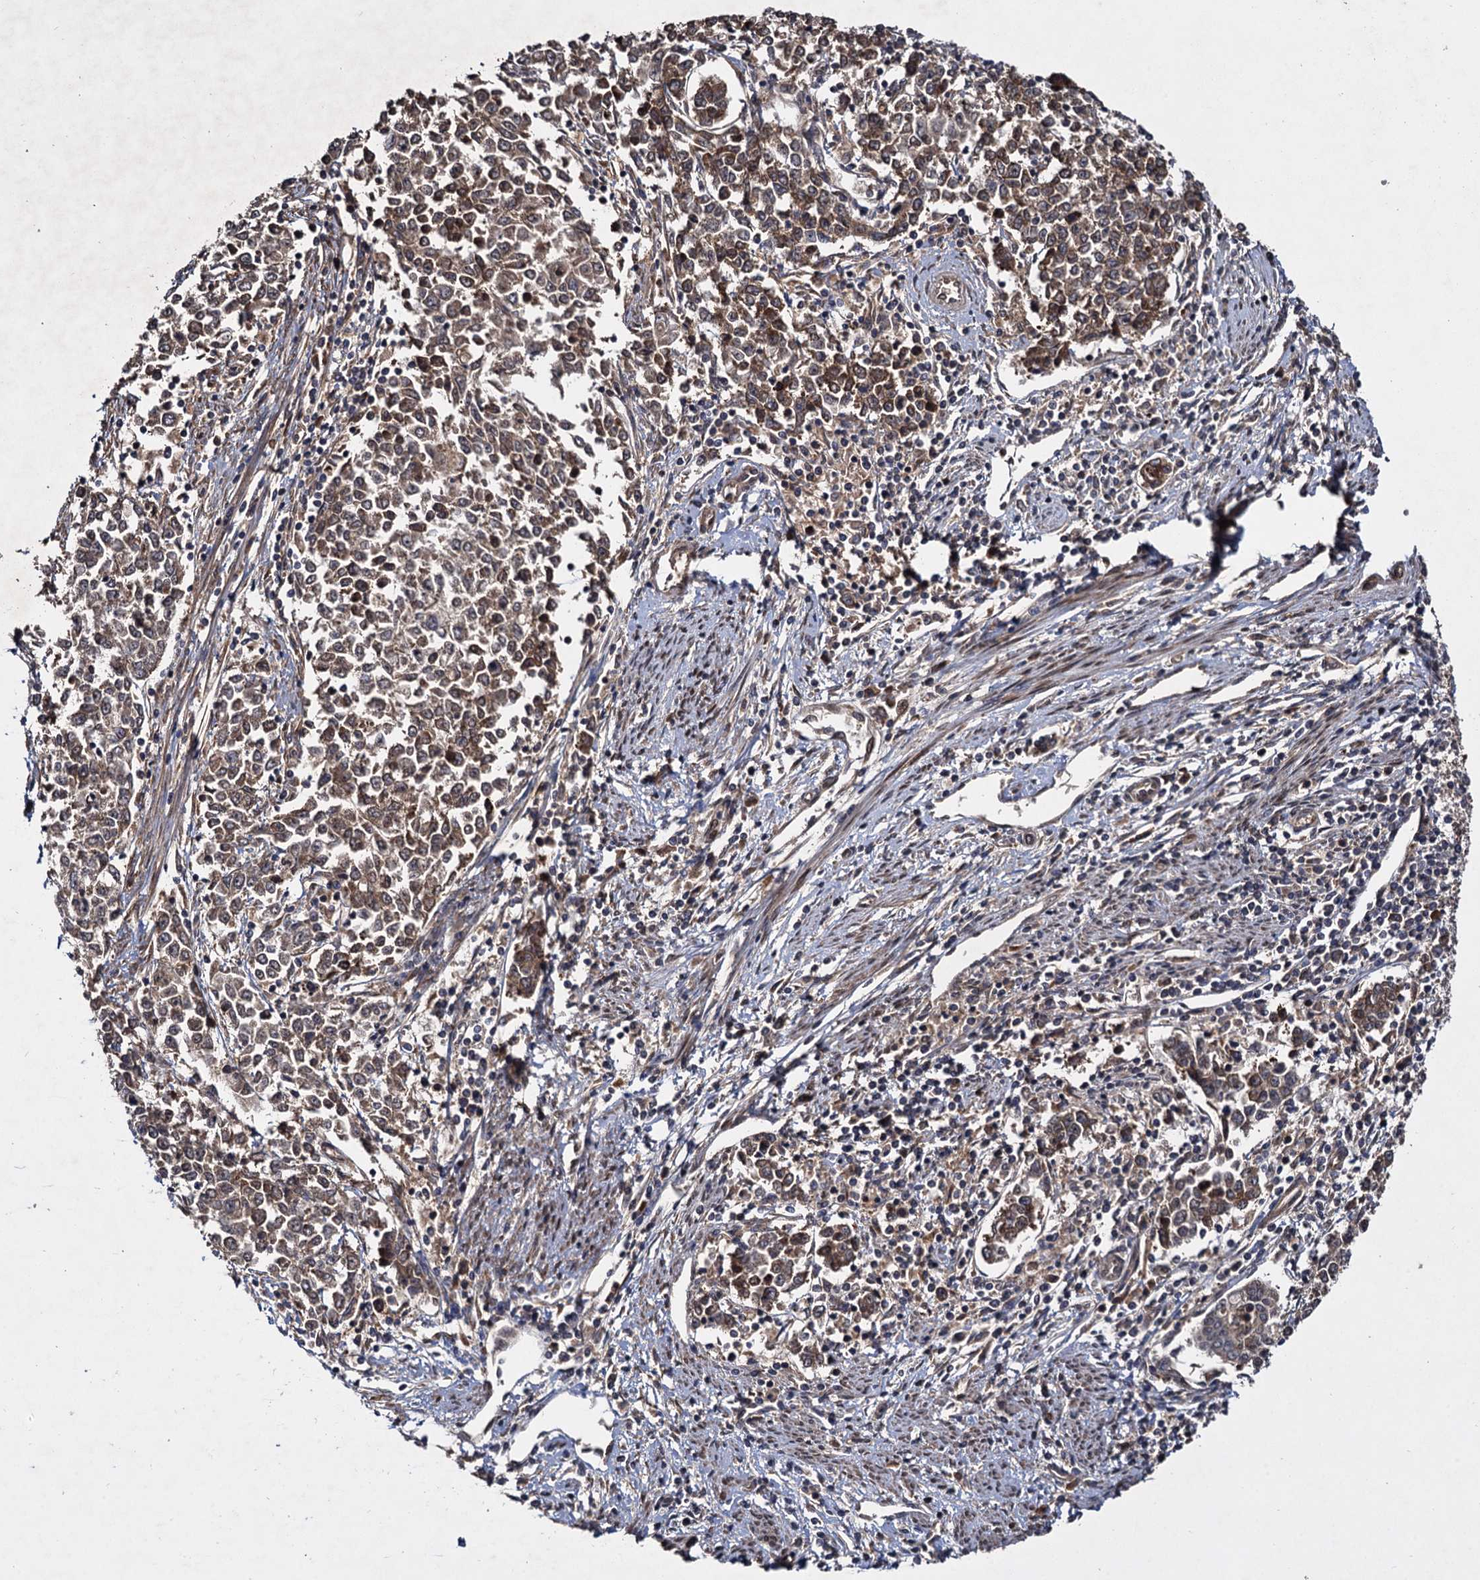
{"staining": {"intensity": "moderate", "quantity": ">75%", "location": "cytoplasmic/membranous"}, "tissue": "endometrial cancer", "cell_type": "Tumor cells", "image_type": "cancer", "snomed": [{"axis": "morphology", "description": "Adenocarcinoma, NOS"}, {"axis": "topography", "description": "Endometrium"}], "caption": "Immunohistochemical staining of human adenocarcinoma (endometrial) demonstrates medium levels of moderate cytoplasmic/membranous protein staining in approximately >75% of tumor cells. The staining is performed using DAB (3,3'-diaminobenzidine) brown chromogen to label protein expression. The nuclei are counter-stained blue using hematoxylin.", "gene": "DCP1B", "patient": {"sex": "female", "age": 50}}